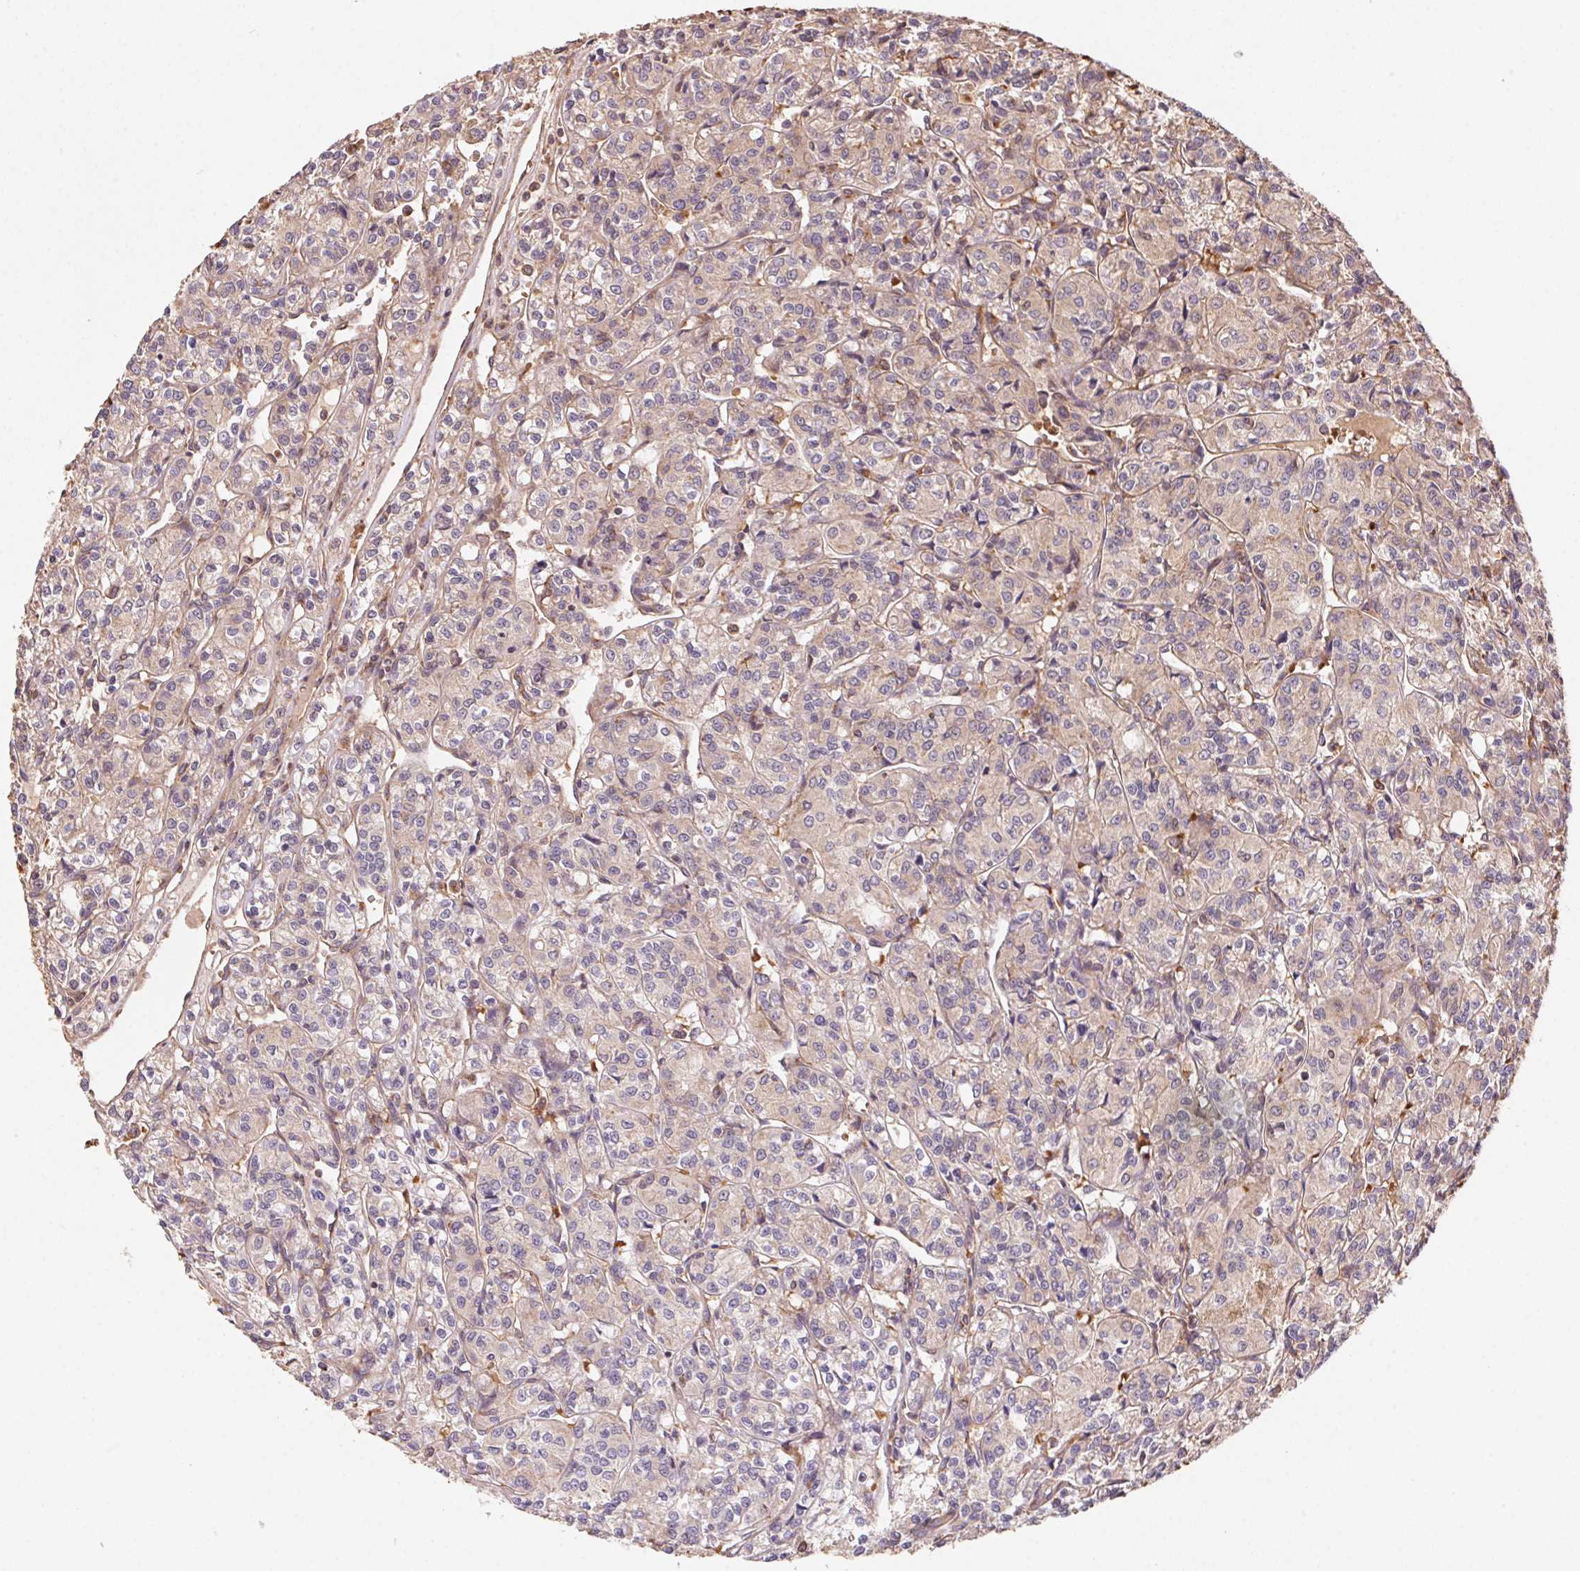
{"staining": {"intensity": "weak", "quantity": "<25%", "location": "cytoplasmic/membranous"}, "tissue": "renal cancer", "cell_type": "Tumor cells", "image_type": "cancer", "snomed": [{"axis": "morphology", "description": "Adenocarcinoma, NOS"}, {"axis": "topography", "description": "Kidney"}], "caption": "IHC image of human renal cancer stained for a protein (brown), which demonstrates no staining in tumor cells. The staining is performed using DAB (3,3'-diaminobenzidine) brown chromogen with nuclei counter-stained in using hematoxylin.", "gene": "USE1", "patient": {"sex": "male", "age": 36}}